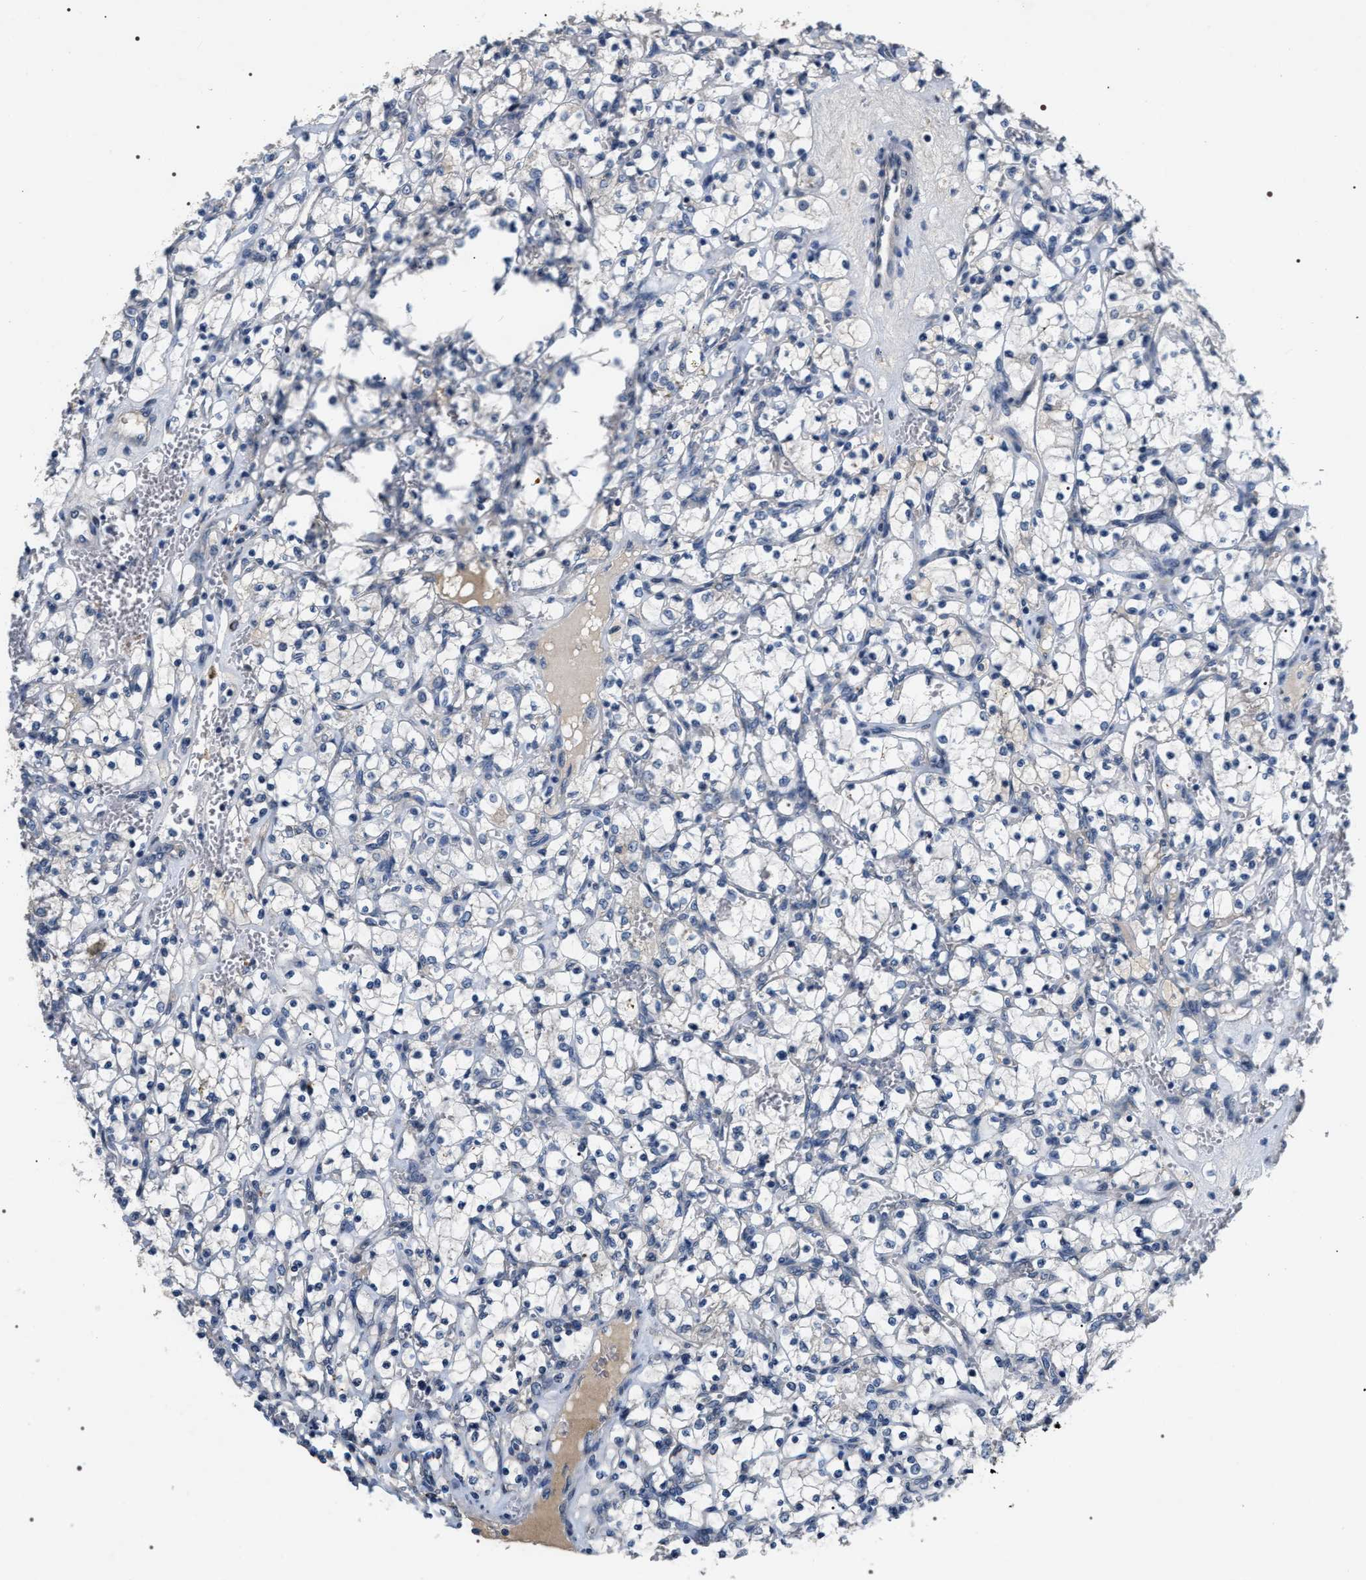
{"staining": {"intensity": "negative", "quantity": "none", "location": "none"}, "tissue": "renal cancer", "cell_type": "Tumor cells", "image_type": "cancer", "snomed": [{"axis": "morphology", "description": "Adenocarcinoma, NOS"}, {"axis": "topography", "description": "Kidney"}], "caption": "The immunohistochemistry image has no significant staining in tumor cells of renal cancer (adenocarcinoma) tissue. (Stains: DAB (3,3'-diaminobenzidine) immunohistochemistry with hematoxylin counter stain, Microscopy: brightfield microscopy at high magnification).", "gene": "IFT81", "patient": {"sex": "female", "age": 69}}